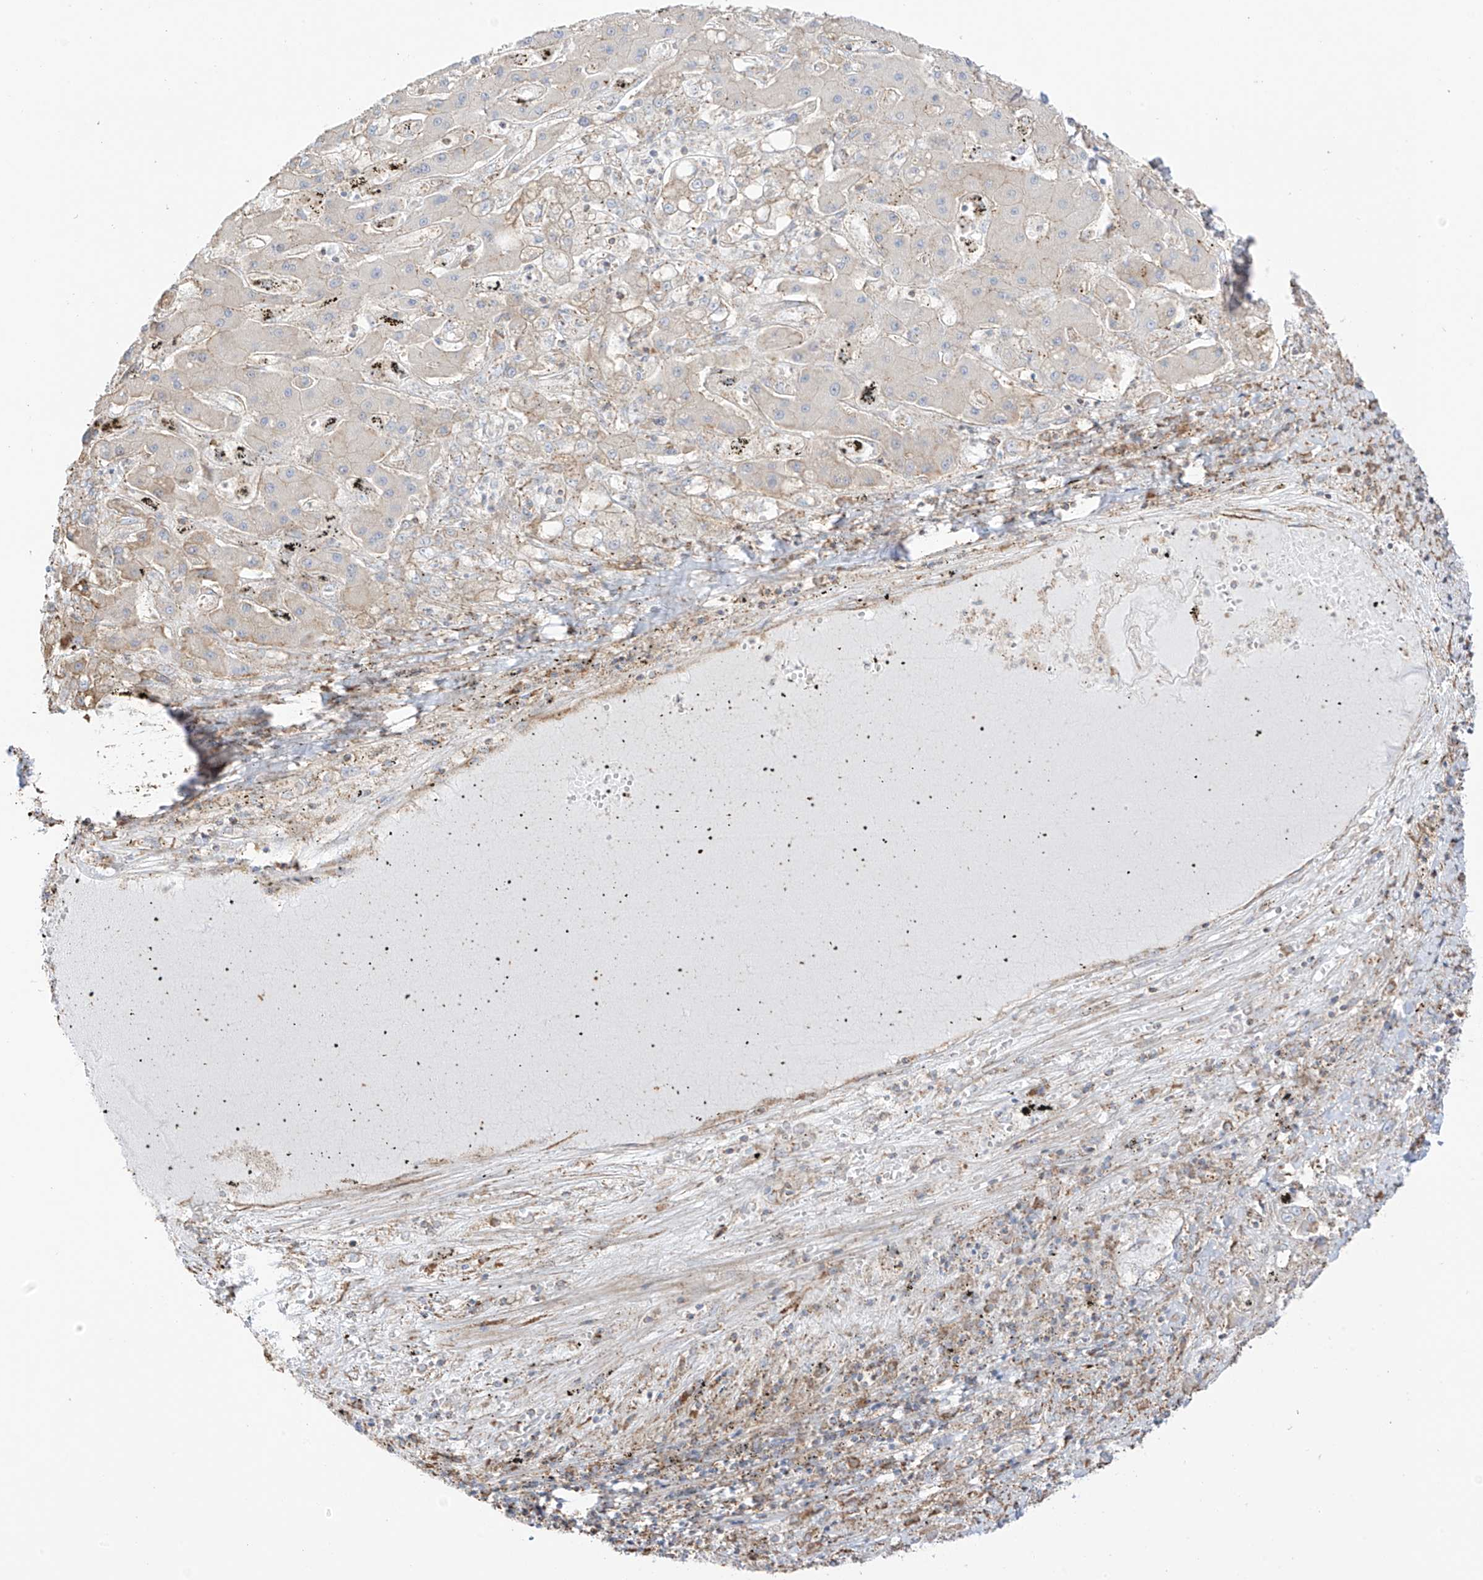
{"staining": {"intensity": "weak", "quantity": "<25%", "location": "cytoplasmic/membranous"}, "tissue": "liver cancer", "cell_type": "Tumor cells", "image_type": "cancer", "snomed": [{"axis": "morphology", "description": "Cholangiocarcinoma"}, {"axis": "topography", "description": "Liver"}], "caption": "DAB (3,3'-diaminobenzidine) immunohistochemical staining of human liver cancer (cholangiocarcinoma) shows no significant expression in tumor cells.", "gene": "XKR3", "patient": {"sex": "male", "age": 67}}